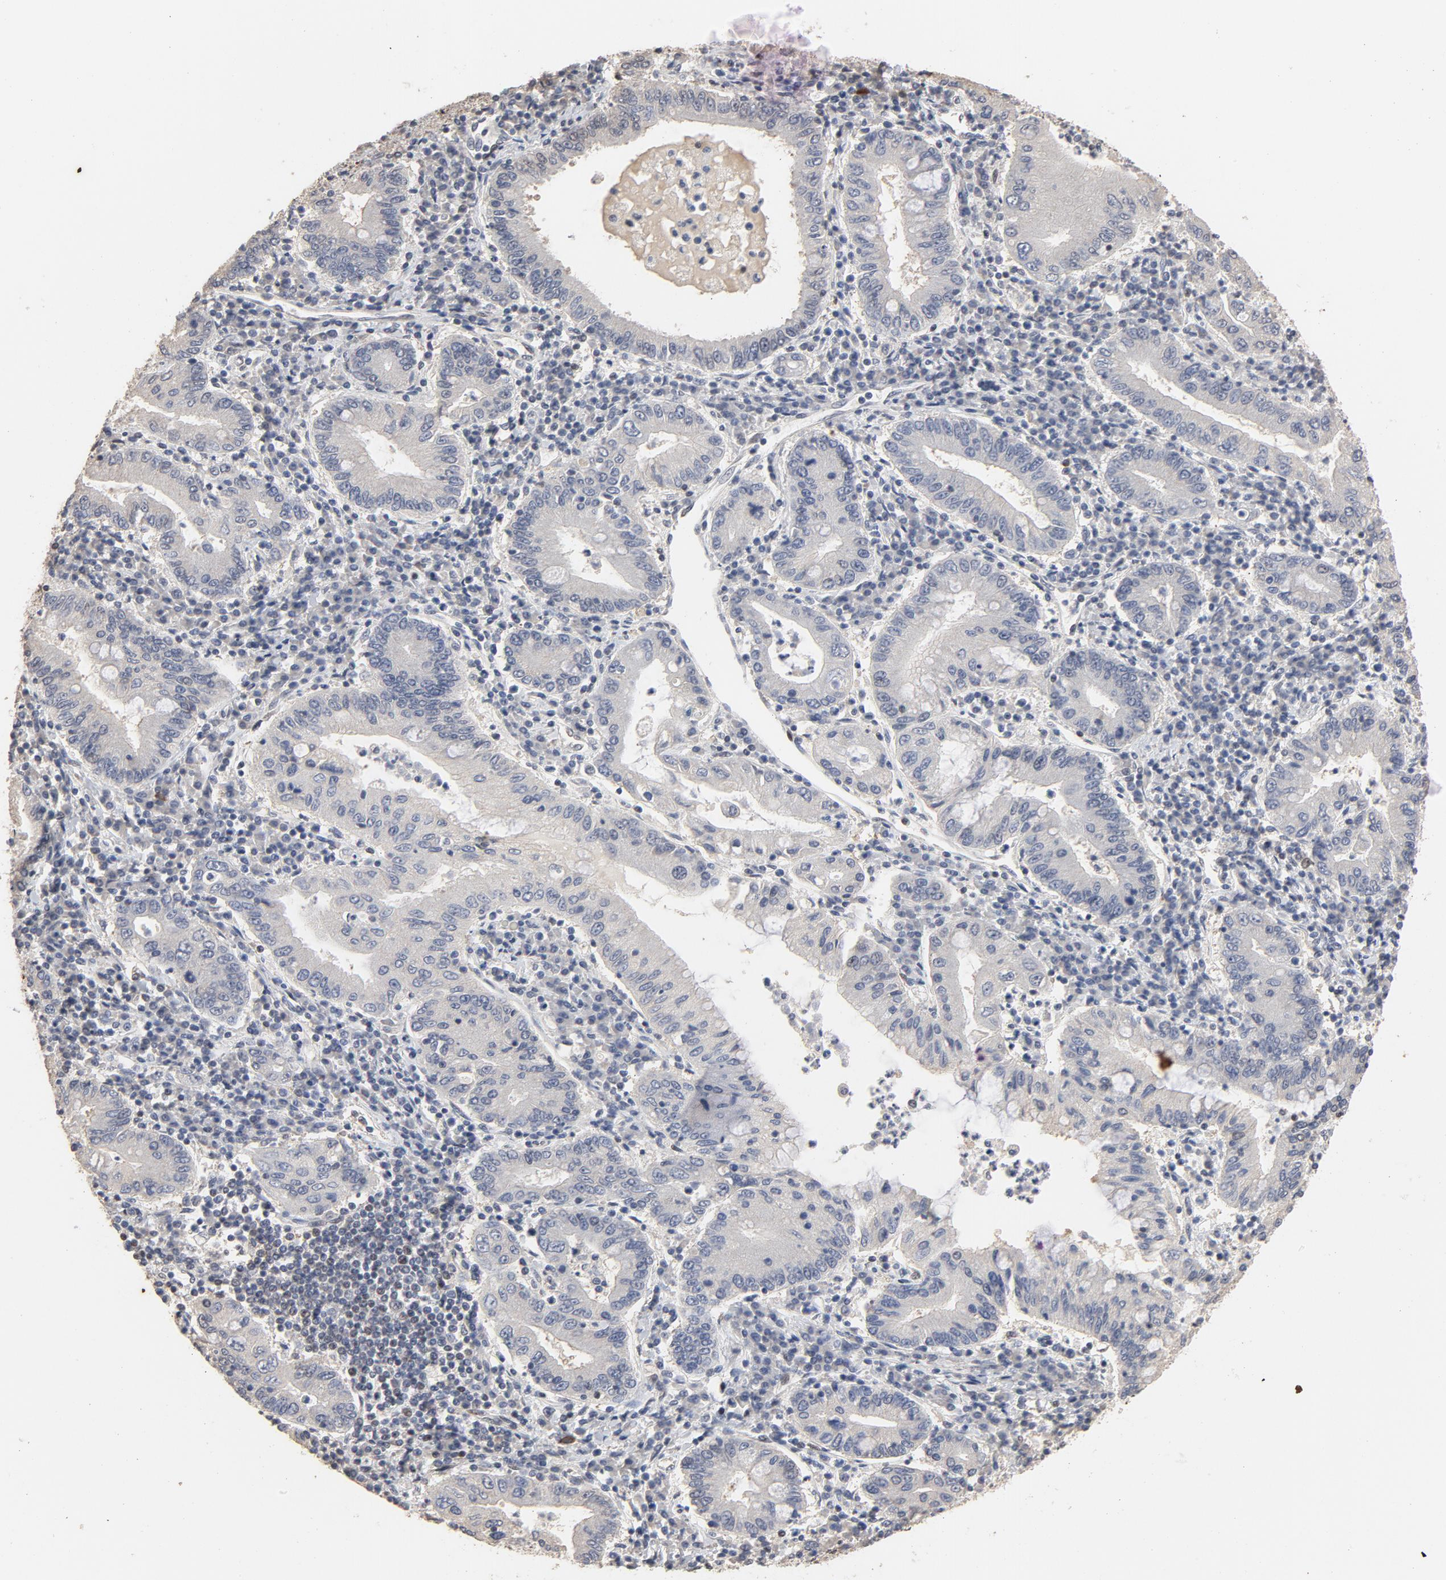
{"staining": {"intensity": "negative", "quantity": "none", "location": "none"}, "tissue": "stomach cancer", "cell_type": "Tumor cells", "image_type": "cancer", "snomed": [{"axis": "morphology", "description": "Normal tissue, NOS"}, {"axis": "morphology", "description": "Adenocarcinoma, NOS"}, {"axis": "topography", "description": "Esophagus"}, {"axis": "topography", "description": "Stomach, upper"}, {"axis": "topography", "description": "Peripheral nerve tissue"}], "caption": "Immunohistochemistry photomicrograph of neoplastic tissue: human stomach cancer (adenocarcinoma) stained with DAB reveals no significant protein expression in tumor cells.", "gene": "TP53RK", "patient": {"sex": "male", "age": 62}}